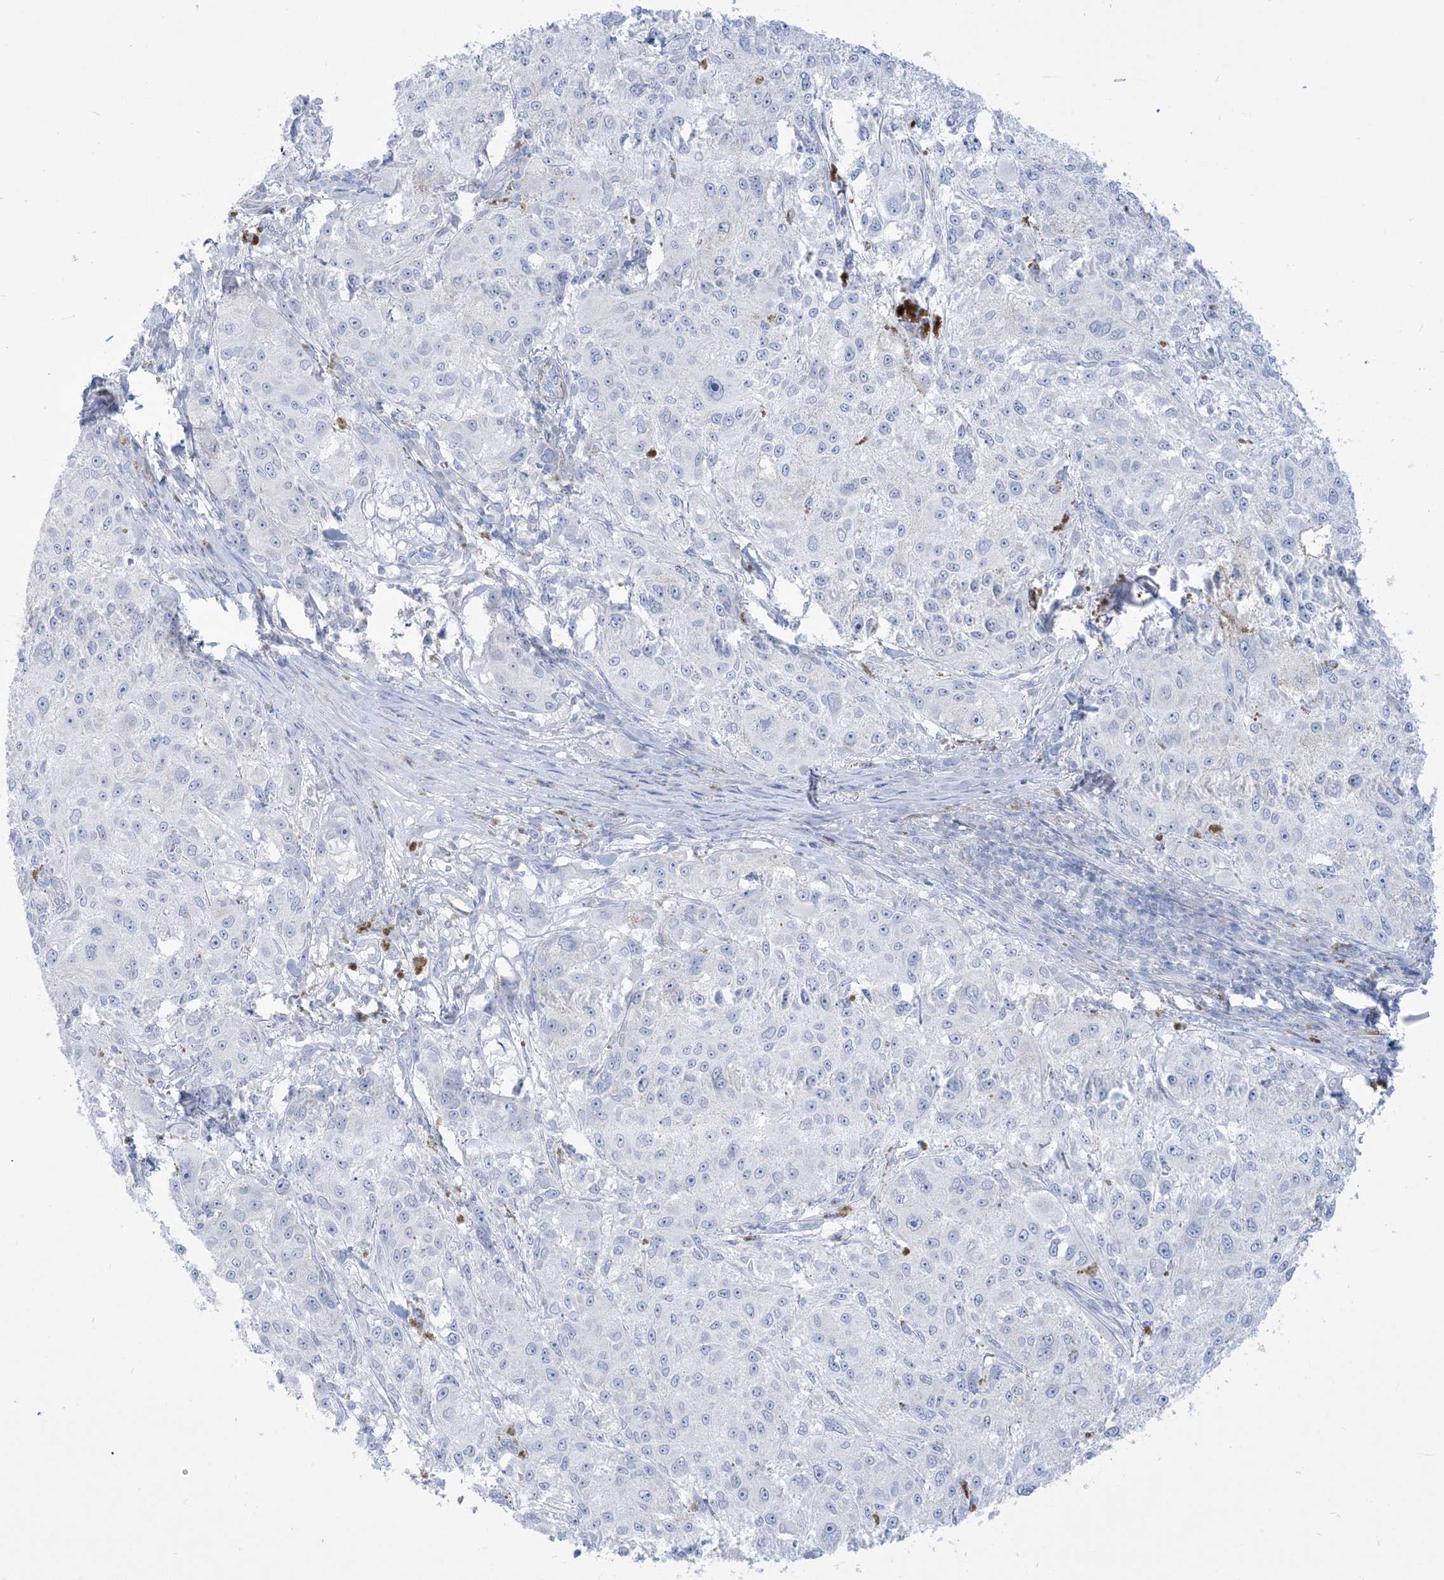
{"staining": {"intensity": "negative", "quantity": "none", "location": "none"}, "tissue": "melanoma", "cell_type": "Tumor cells", "image_type": "cancer", "snomed": [{"axis": "morphology", "description": "Necrosis, NOS"}, {"axis": "morphology", "description": "Malignant melanoma, NOS"}, {"axis": "topography", "description": "Skin"}], "caption": "Tumor cells are negative for protein expression in human melanoma. (Stains: DAB immunohistochemistry with hematoxylin counter stain, Microscopy: brightfield microscopy at high magnification).", "gene": "MARS2", "patient": {"sex": "female", "age": 87}}